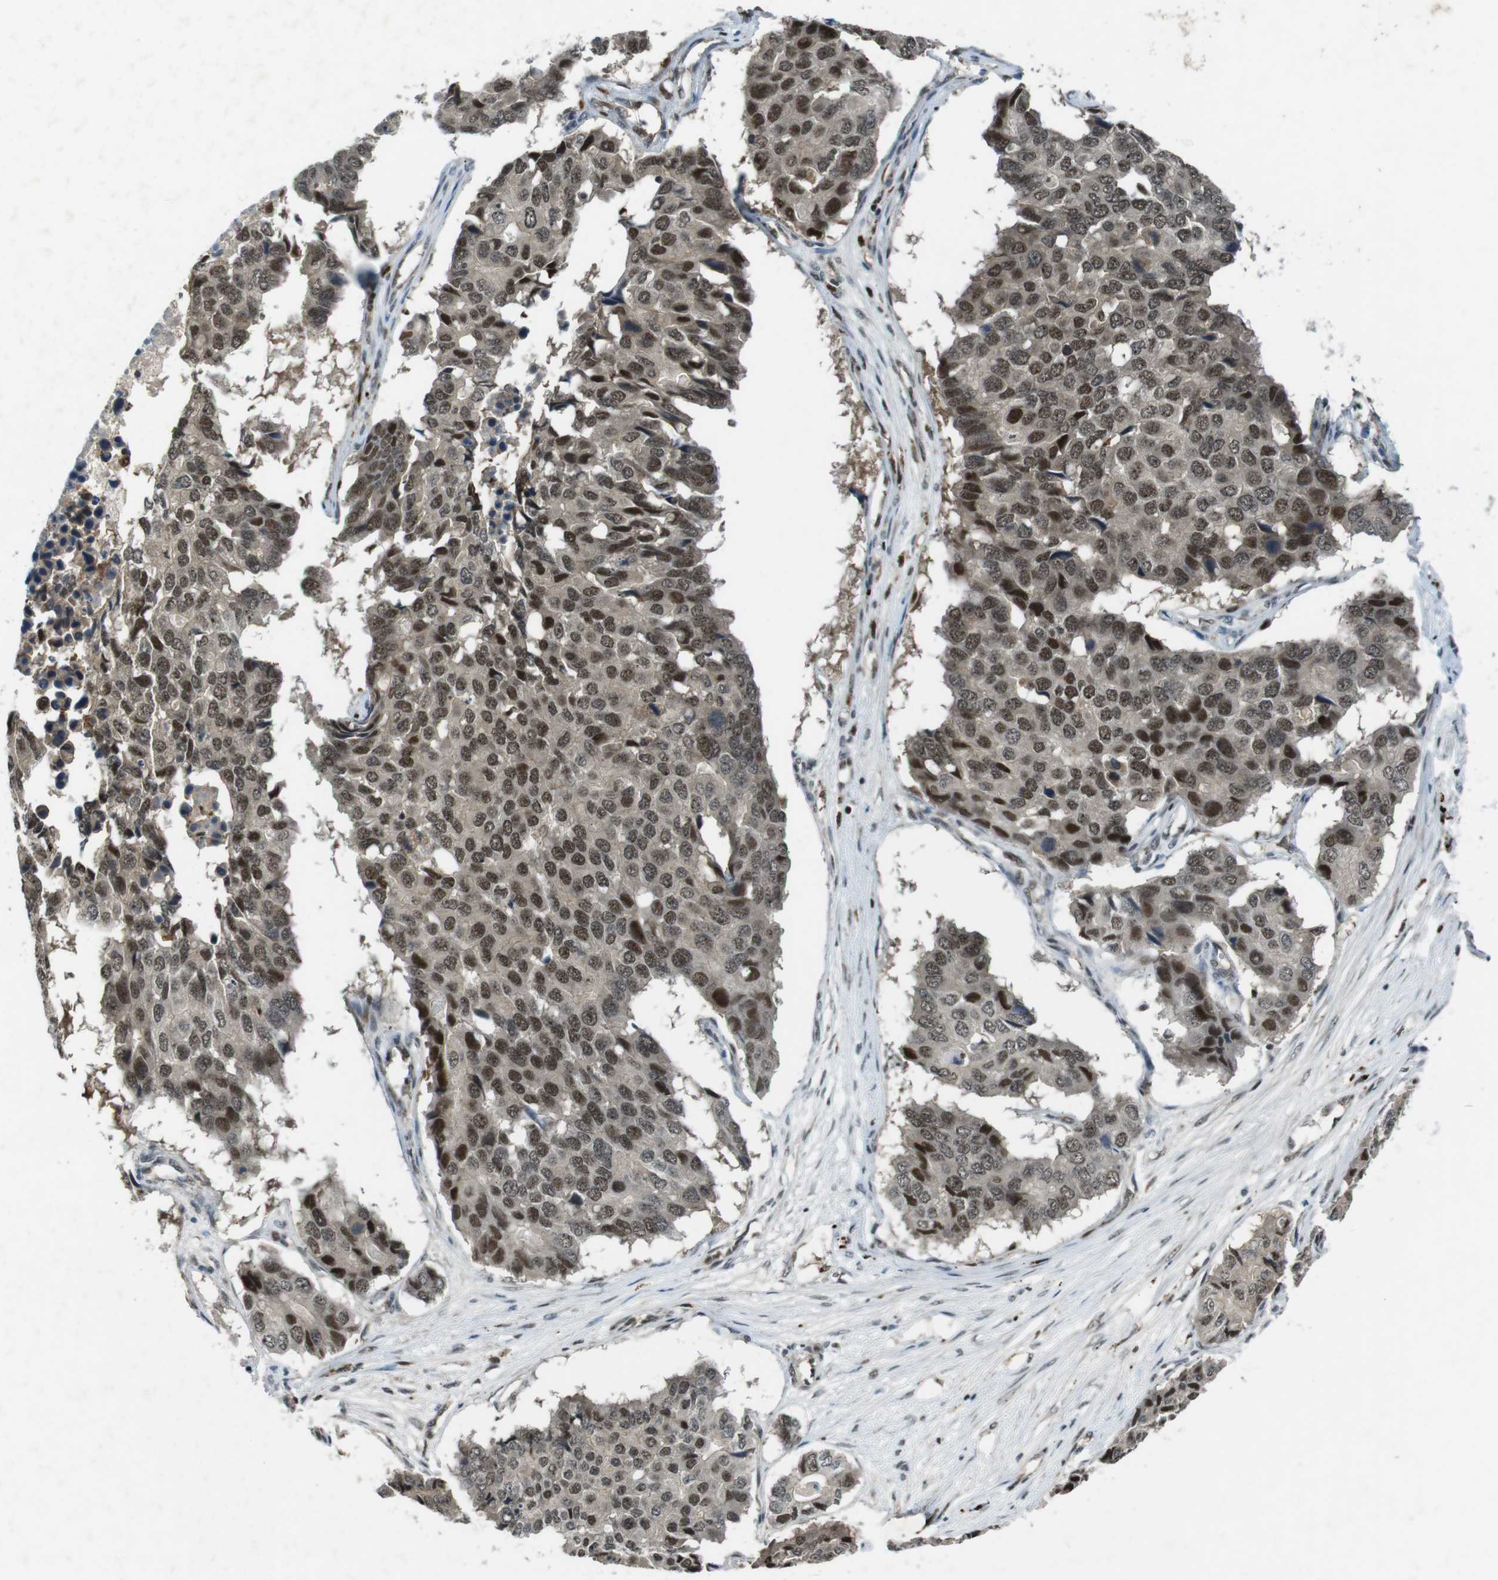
{"staining": {"intensity": "strong", "quantity": ">75%", "location": "nuclear"}, "tissue": "pancreatic cancer", "cell_type": "Tumor cells", "image_type": "cancer", "snomed": [{"axis": "morphology", "description": "Adenocarcinoma, NOS"}, {"axis": "topography", "description": "Pancreas"}], "caption": "Human pancreatic cancer (adenocarcinoma) stained with a brown dye demonstrates strong nuclear positive expression in approximately >75% of tumor cells.", "gene": "MAPKAPK5", "patient": {"sex": "male", "age": 50}}